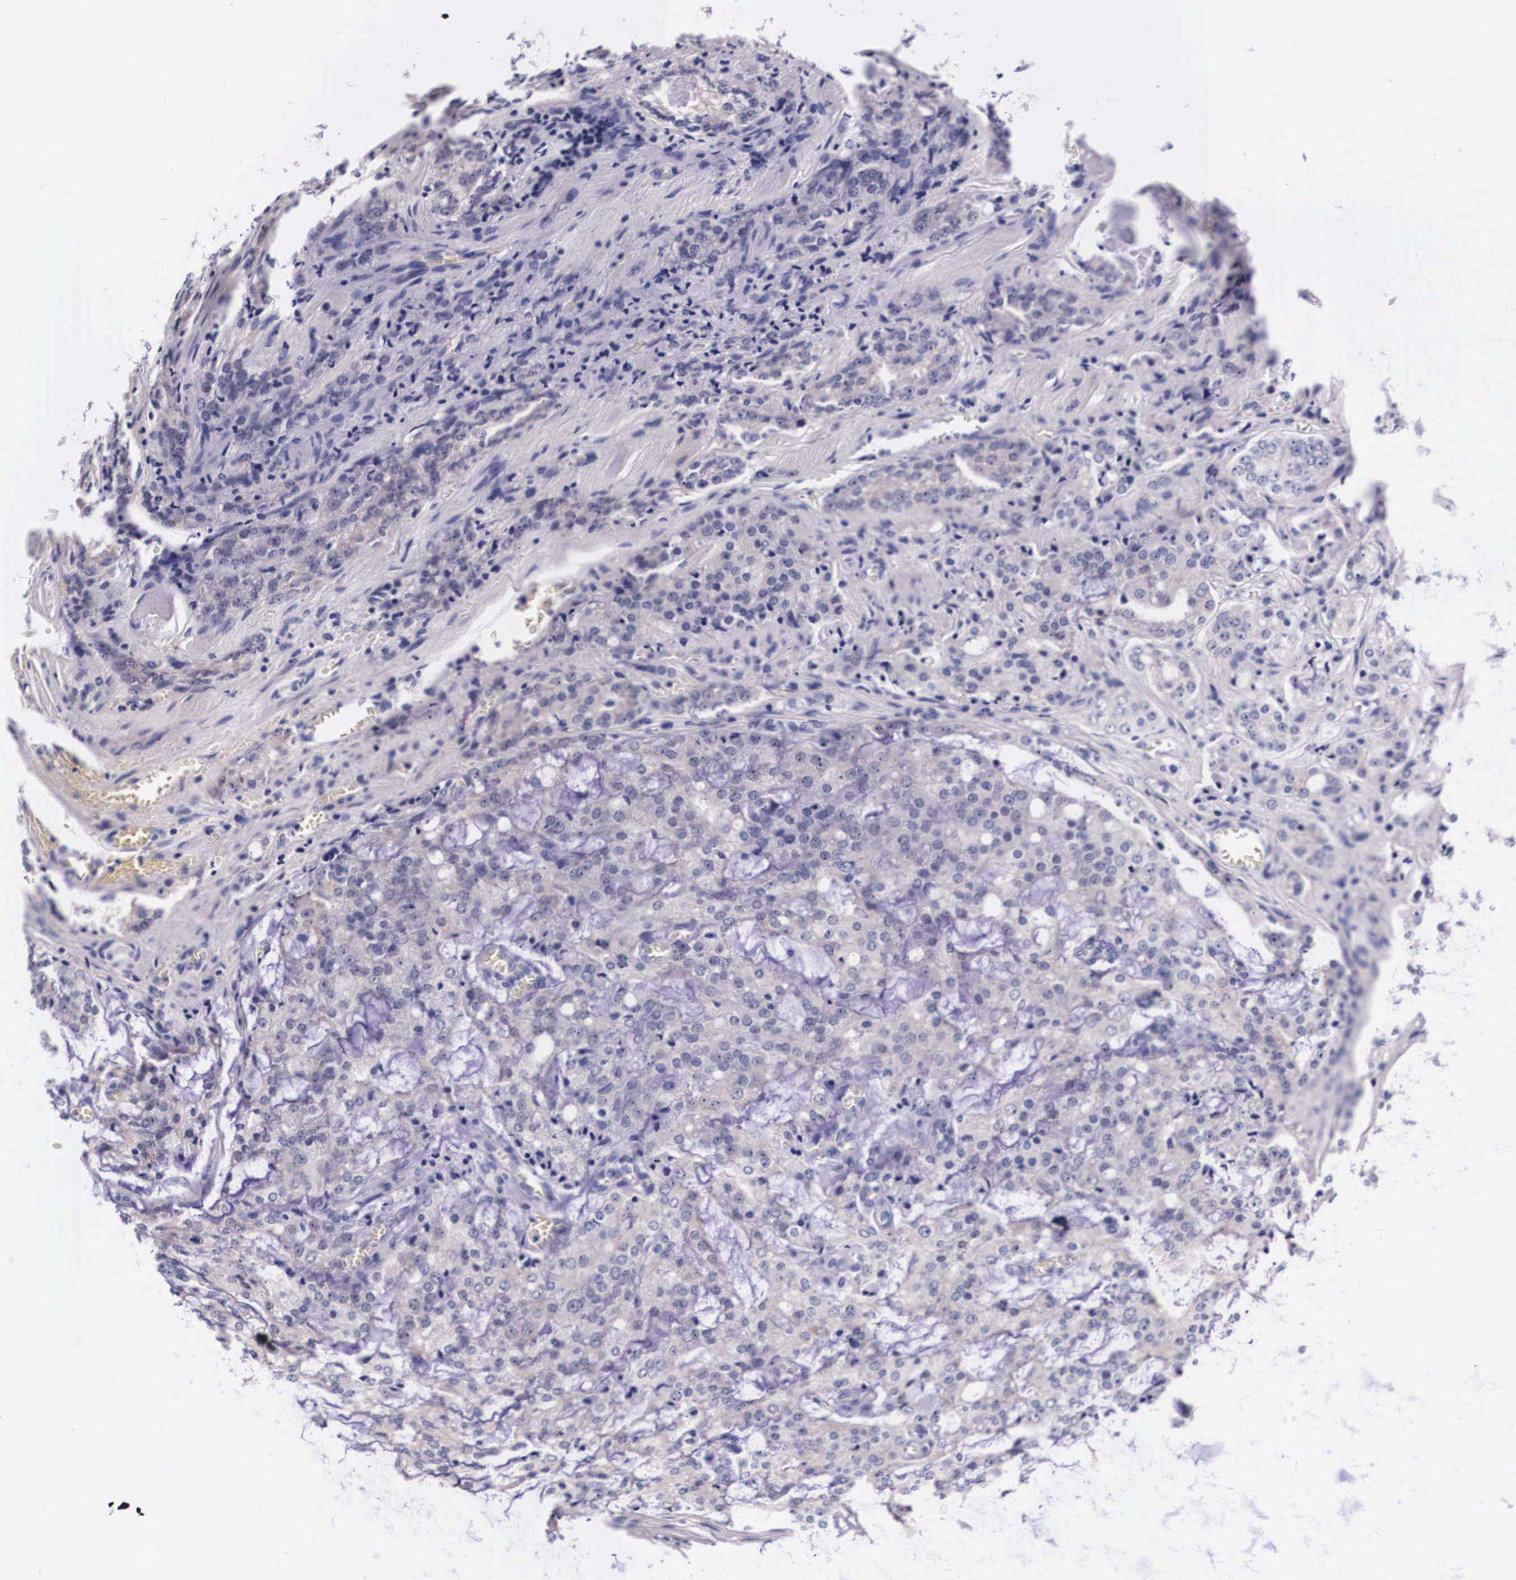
{"staining": {"intensity": "negative", "quantity": "none", "location": "none"}, "tissue": "prostate cancer", "cell_type": "Tumor cells", "image_type": "cancer", "snomed": [{"axis": "morphology", "description": "Adenocarcinoma, Medium grade"}, {"axis": "topography", "description": "Prostate"}], "caption": "An IHC histopathology image of prostate cancer (adenocarcinoma (medium-grade)) is shown. There is no staining in tumor cells of prostate cancer (adenocarcinoma (medium-grade)).", "gene": "PHETA2", "patient": {"sex": "male", "age": 60}}